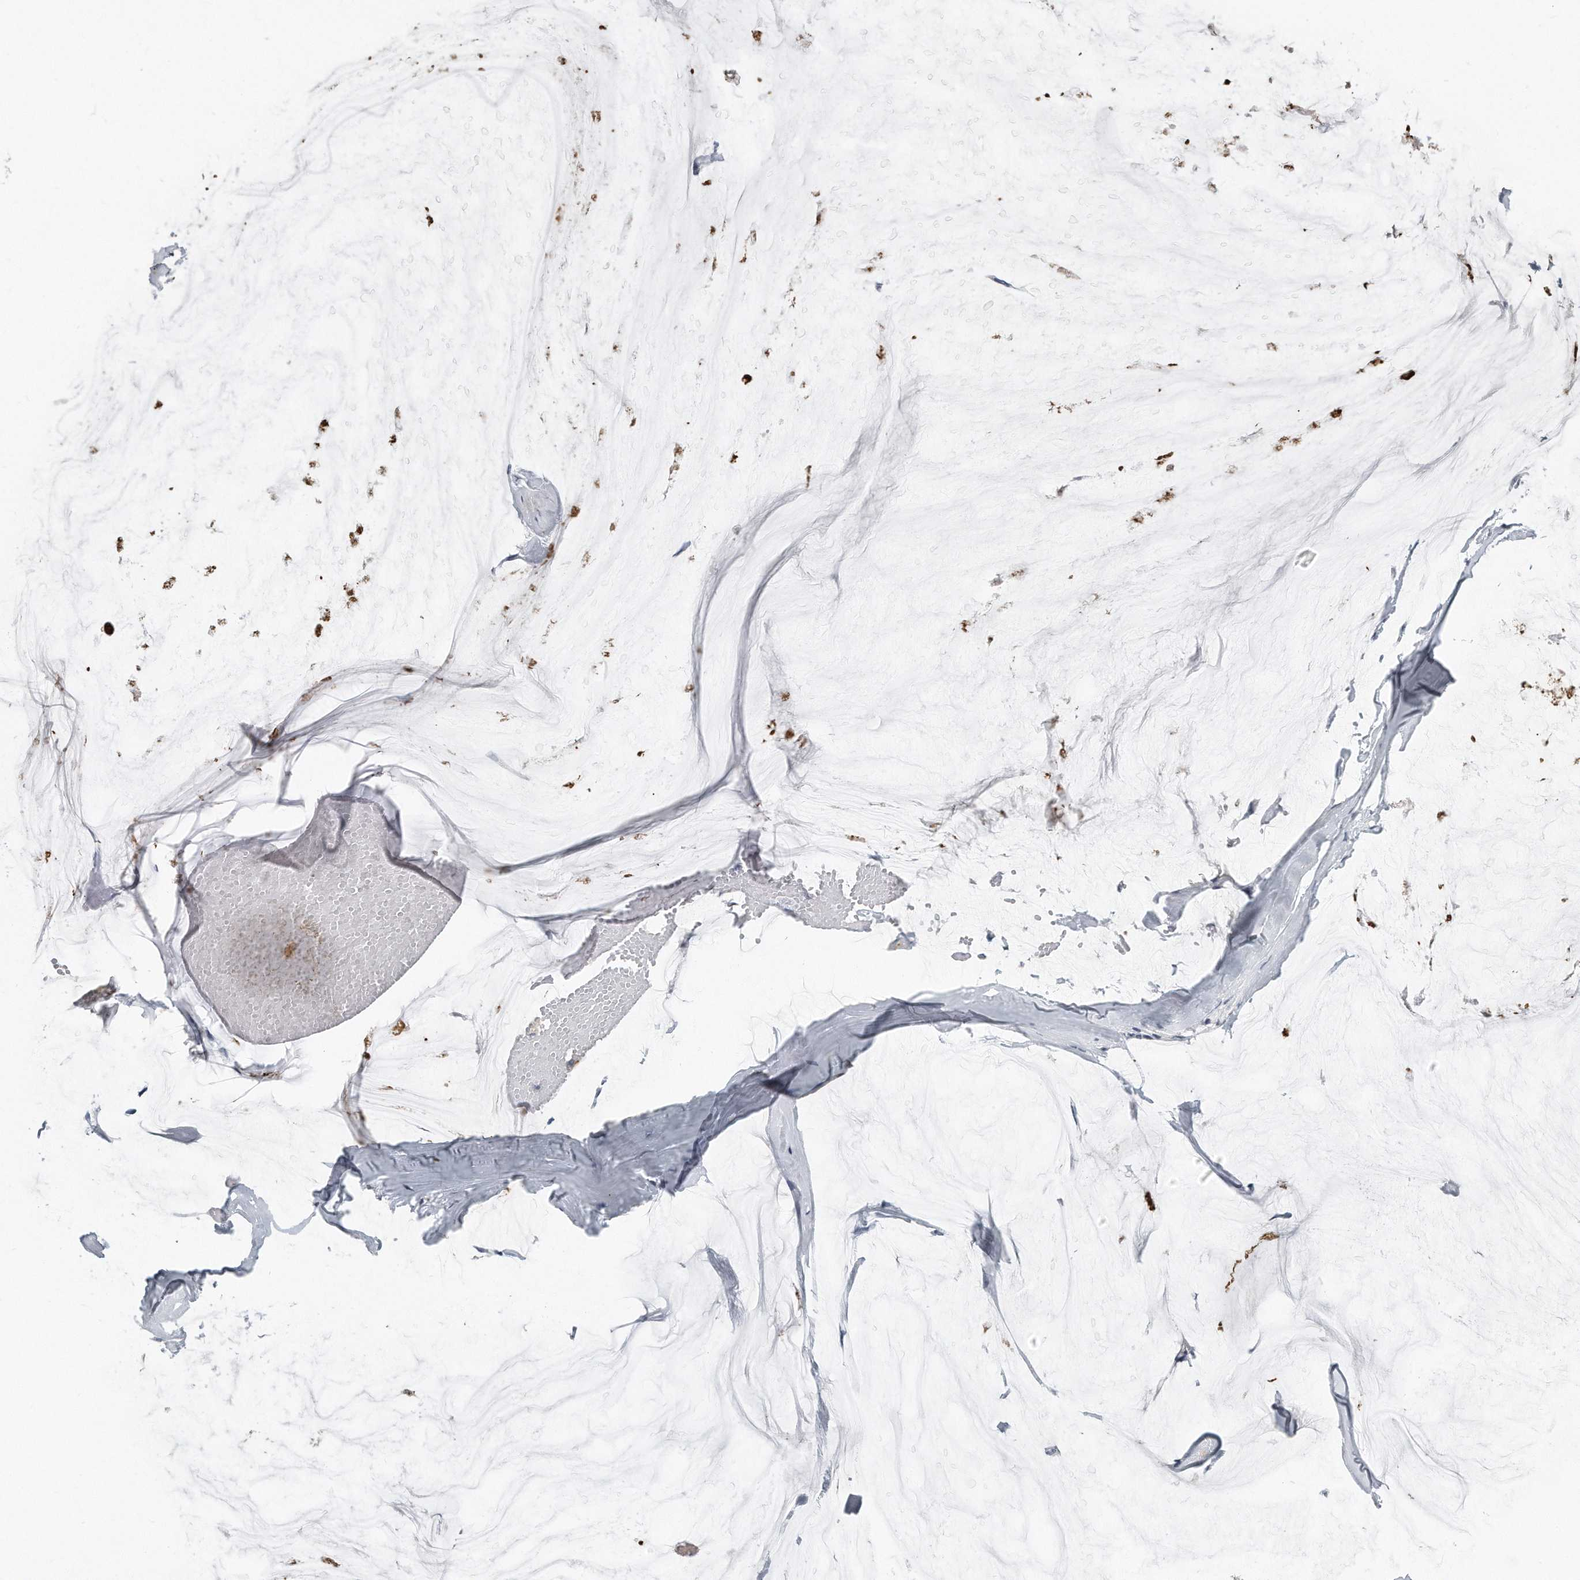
{"staining": {"intensity": "negative", "quantity": "none", "location": "none"}, "tissue": "ovarian cancer", "cell_type": "Tumor cells", "image_type": "cancer", "snomed": [{"axis": "morphology", "description": "Cystadenocarcinoma, mucinous, NOS"}, {"axis": "topography", "description": "Ovary"}], "caption": "Histopathology image shows no protein staining in tumor cells of mucinous cystadenocarcinoma (ovarian) tissue.", "gene": "KLHL7", "patient": {"sex": "female", "age": 39}}